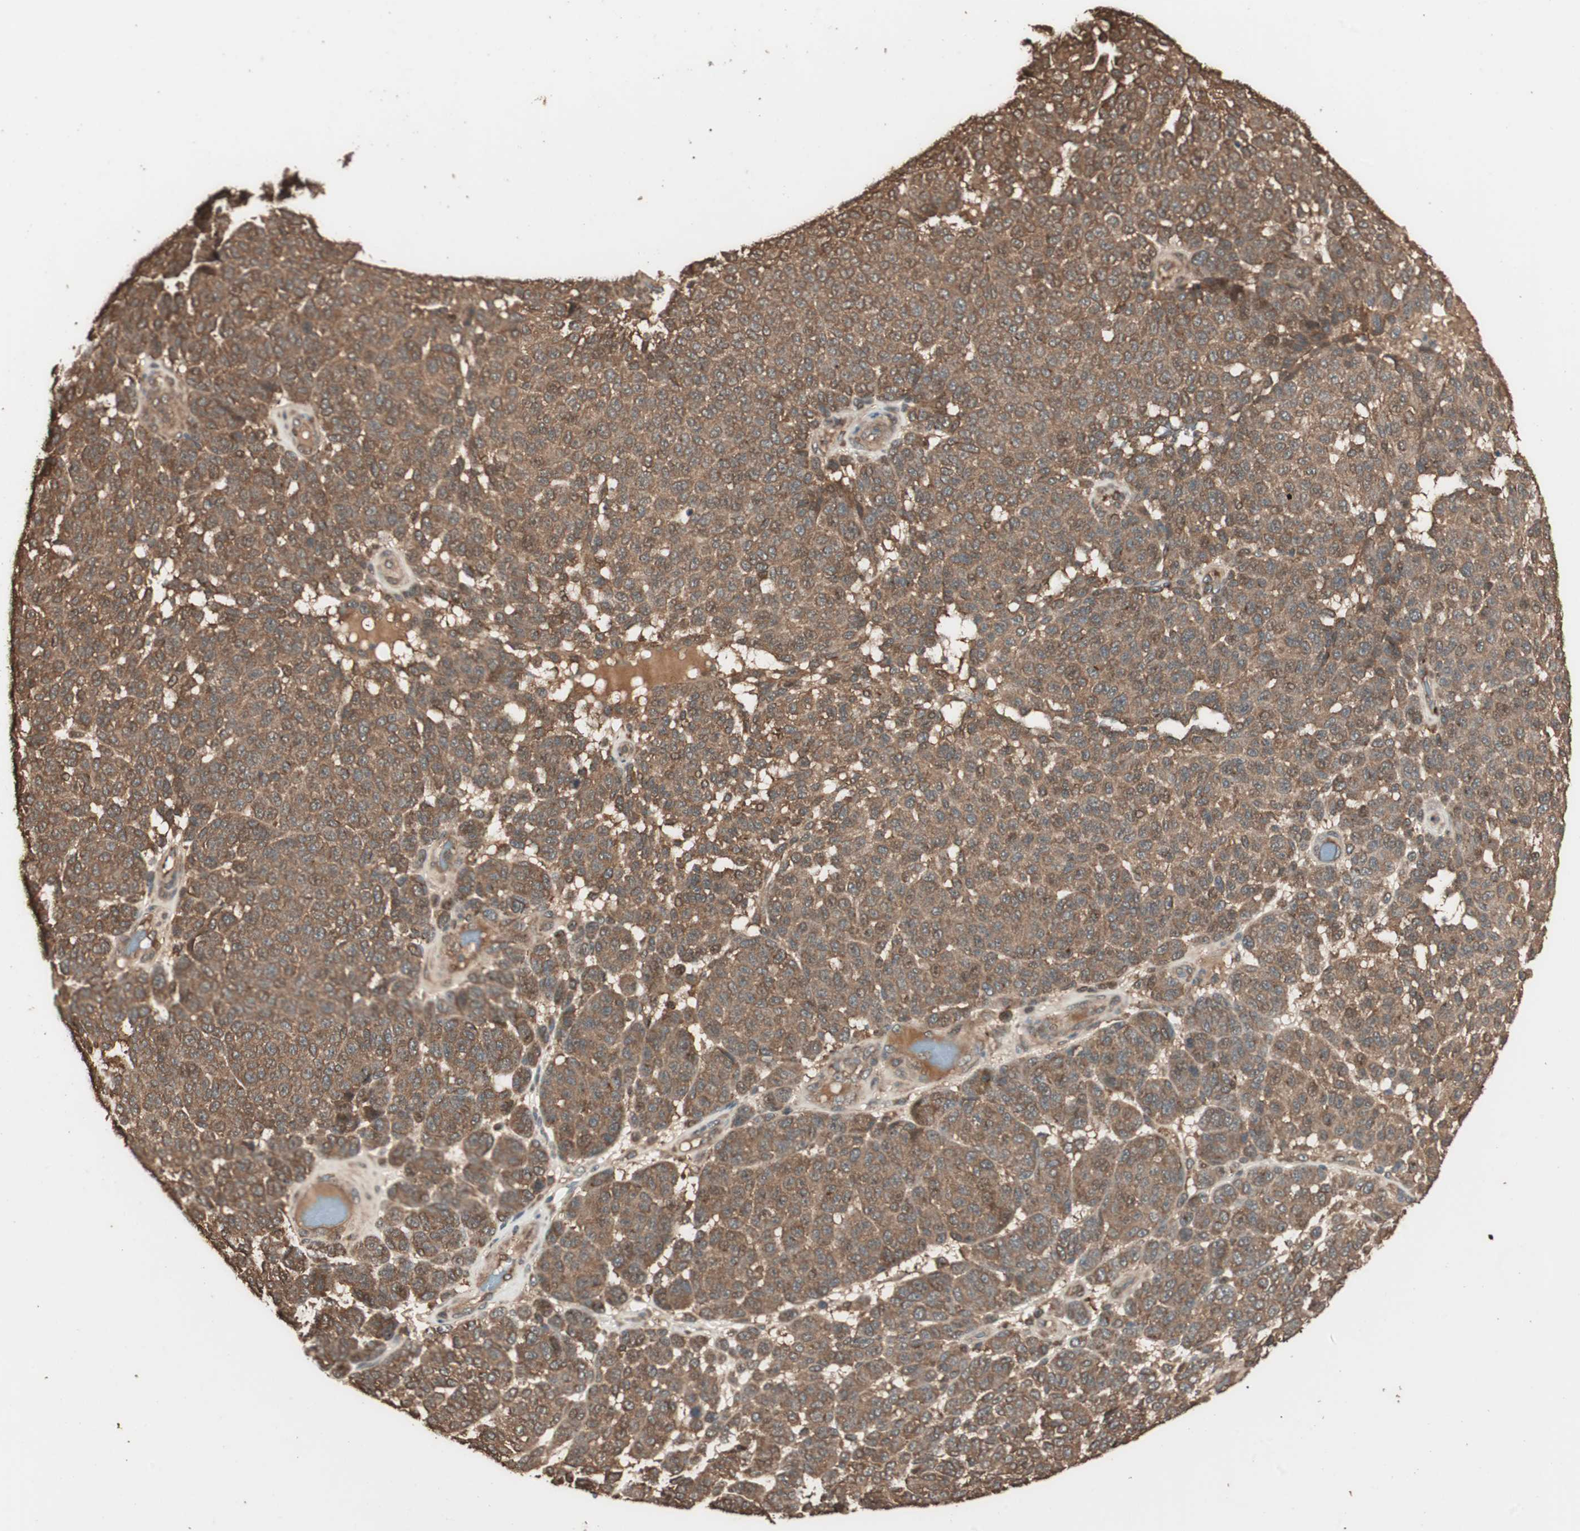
{"staining": {"intensity": "moderate", "quantity": ">75%", "location": "cytoplasmic/membranous"}, "tissue": "melanoma", "cell_type": "Tumor cells", "image_type": "cancer", "snomed": [{"axis": "morphology", "description": "Malignant melanoma, NOS"}, {"axis": "topography", "description": "Skin"}], "caption": "Immunohistochemical staining of melanoma shows medium levels of moderate cytoplasmic/membranous protein expression in about >75% of tumor cells.", "gene": "CCN4", "patient": {"sex": "male", "age": 59}}